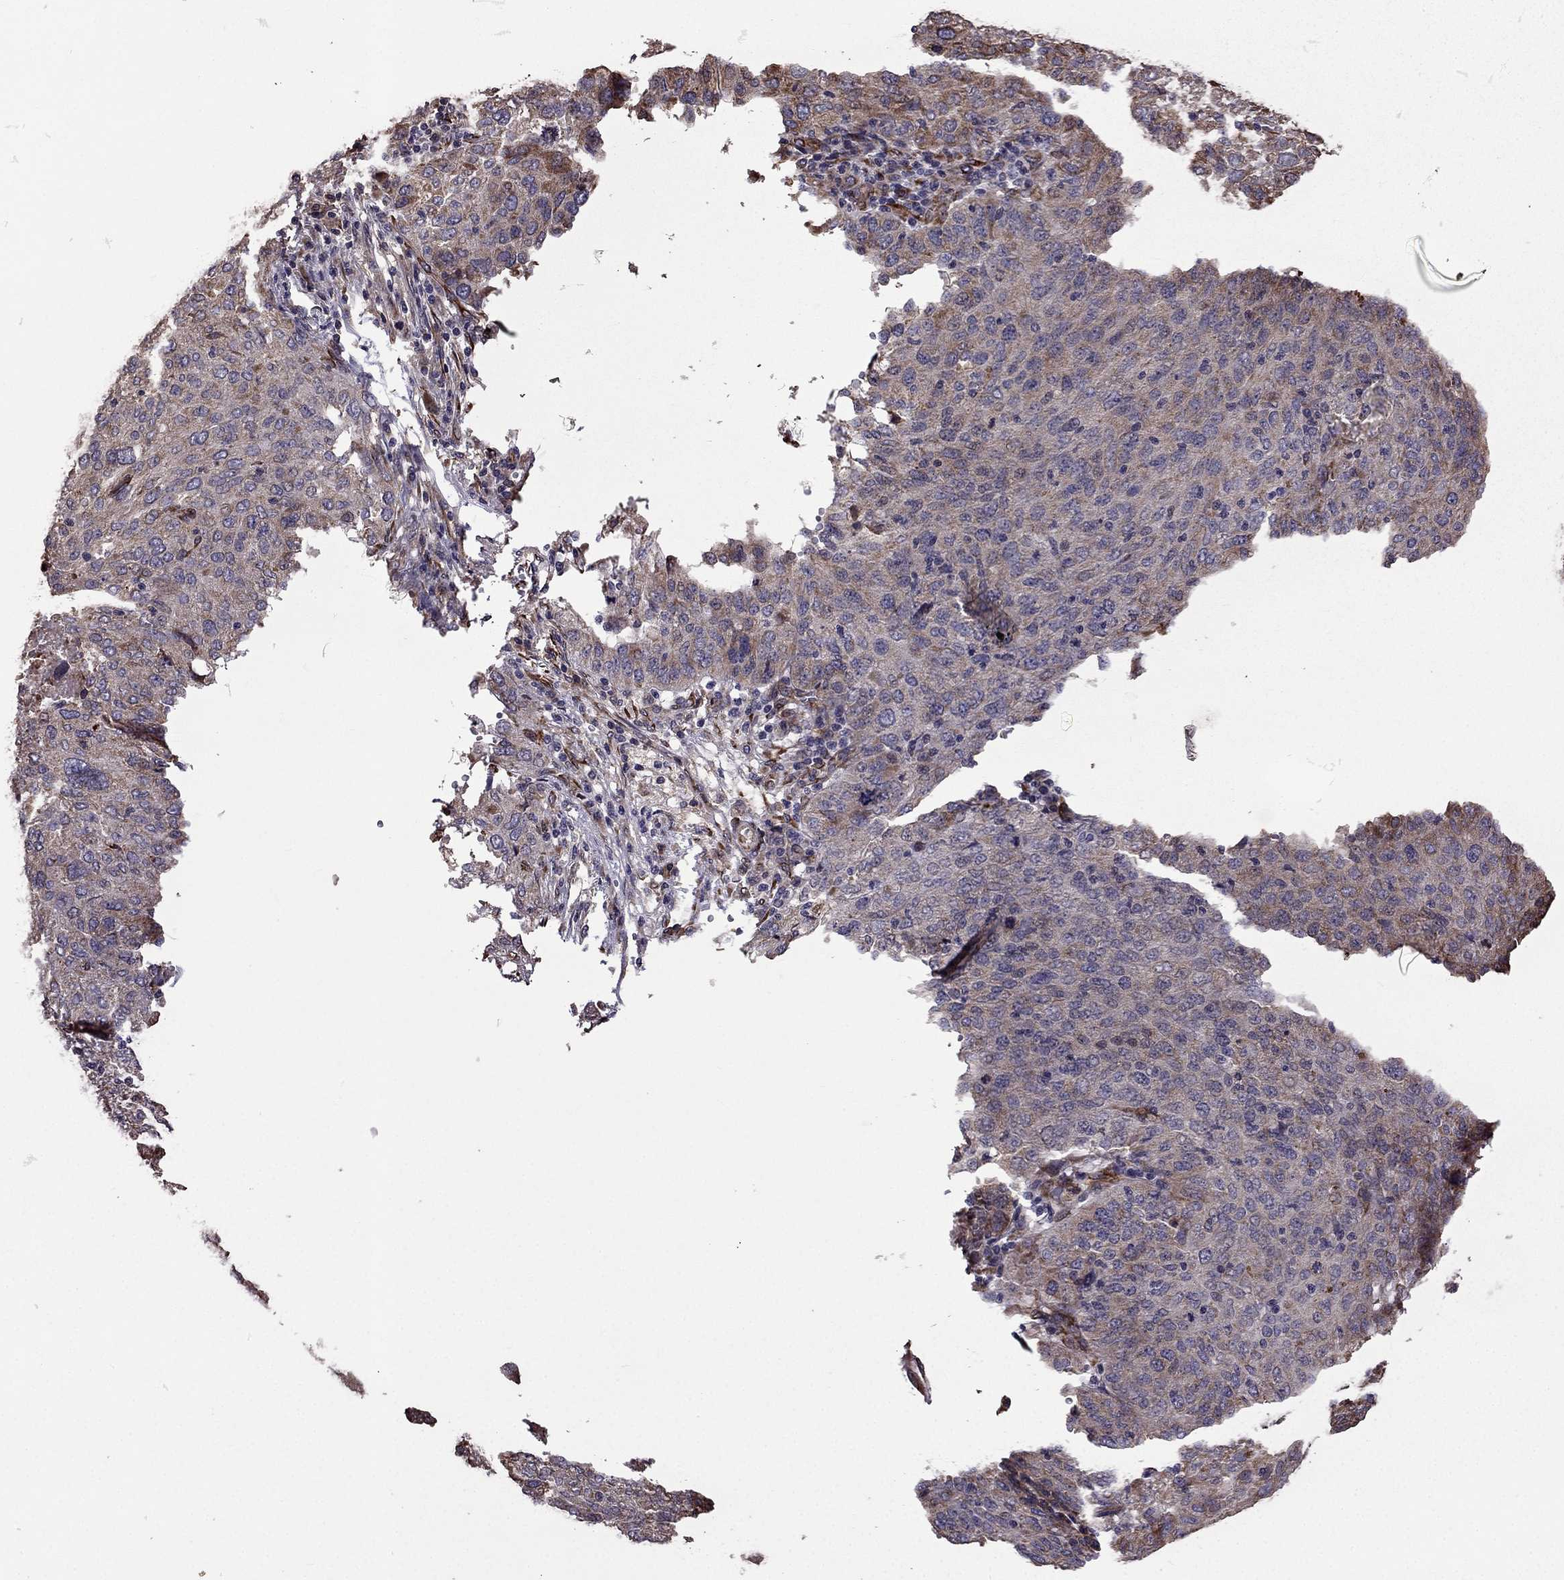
{"staining": {"intensity": "weak", "quantity": ">75%", "location": "cytoplasmic/membranous"}, "tissue": "ovarian cancer", "cell_type": "Tumor cells", "image_type": "cancer", "snomed": [{"axis": "morphology", "description": "Carcinoma, endometroid"}, {"axis": "topography", "description": "Ovary"}], "caption": "Immunohistochemistry (IHC) micrograph of human ovarian endometroid carcinoma stained for a protein (brown), which exhibits low levels of weak cytoplasmic/membranous positivity in approximately >75% of tumor cells.", "gene": "IKBIP", "patient": {"sex": "female", "age": 58}}